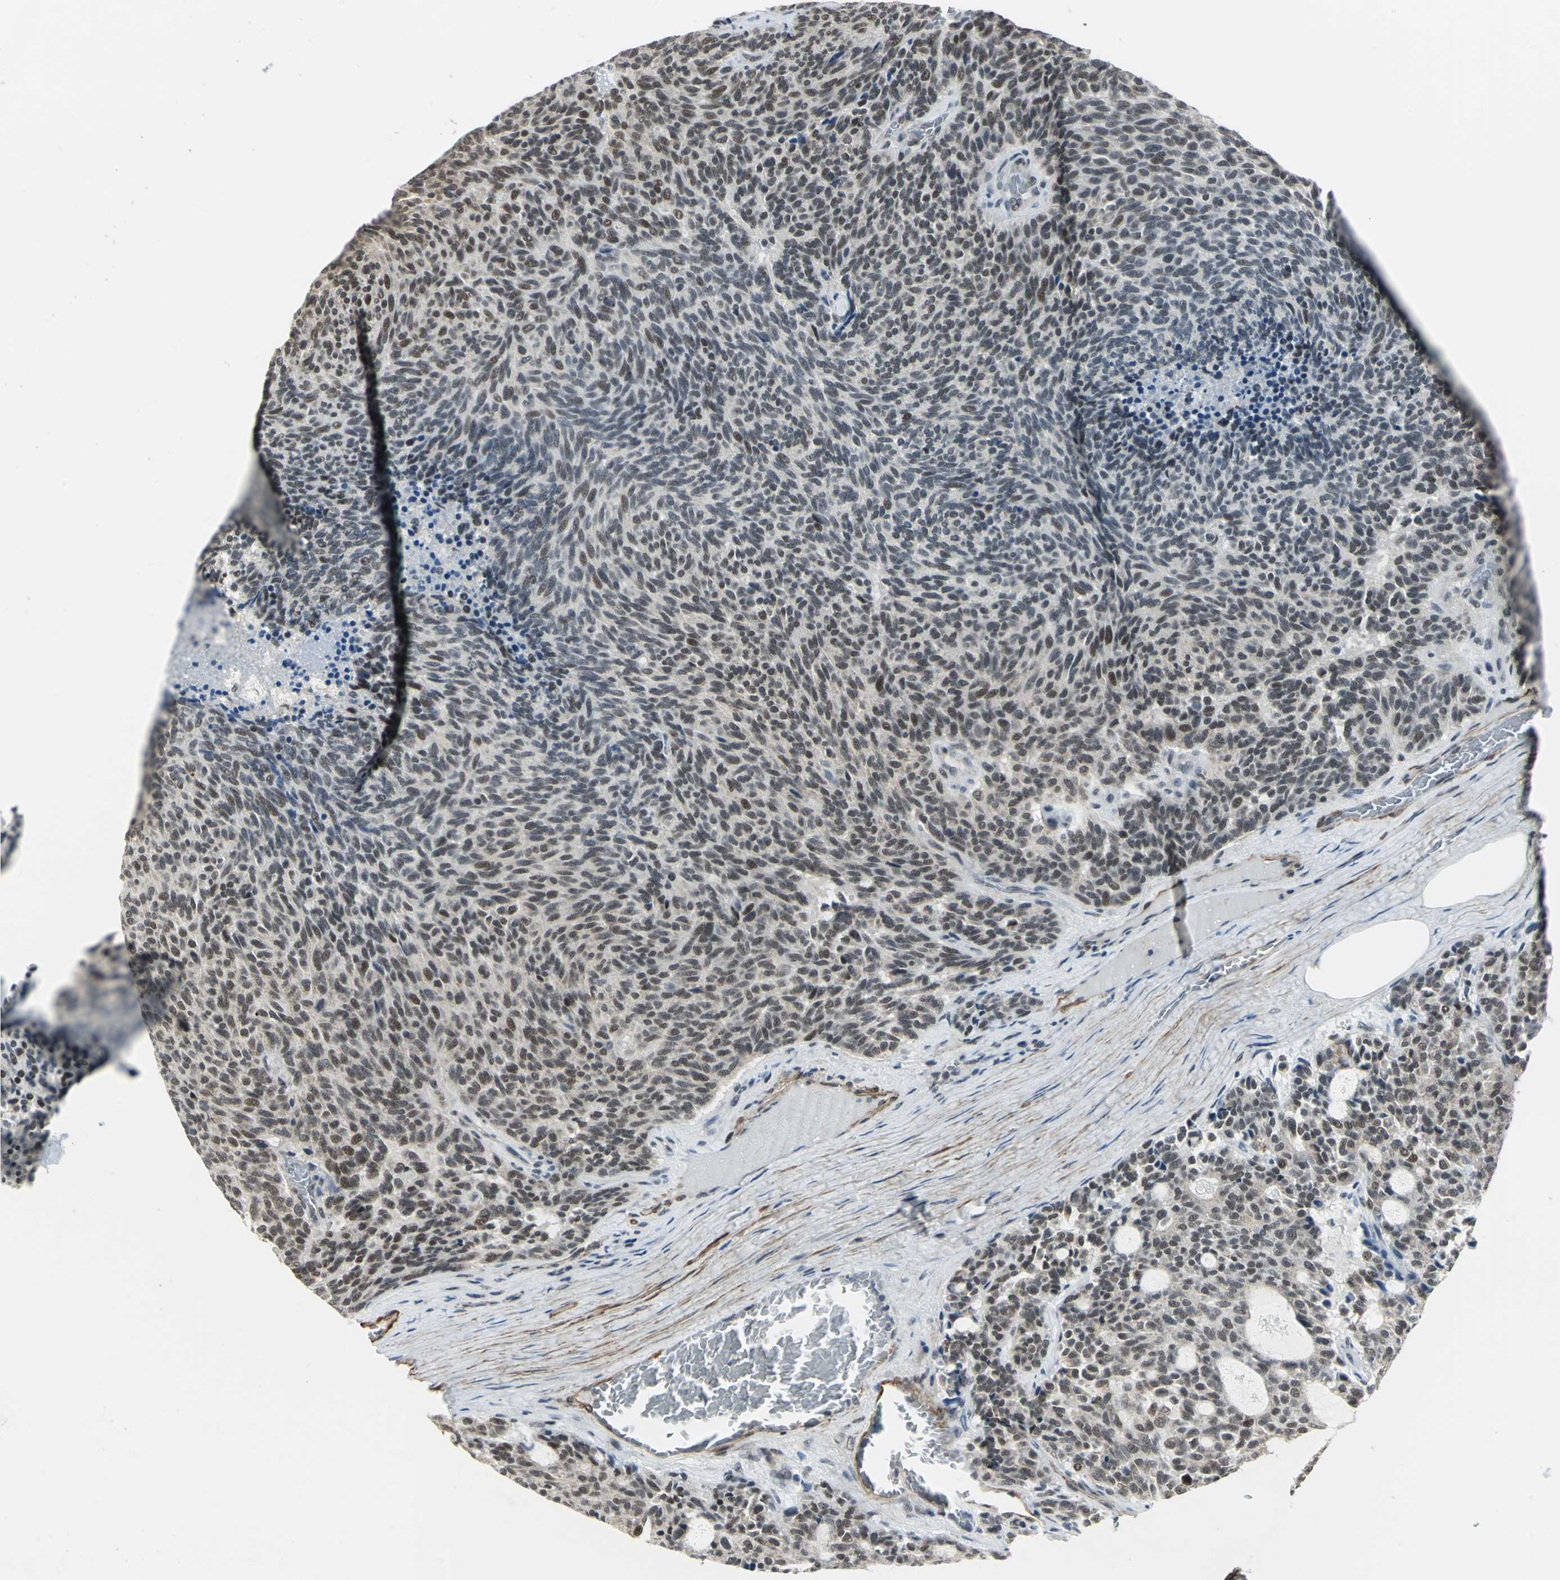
{"staining": {"intensity": "moderate", "quantity": "25%-75%", "location": "nuclear"}, "tissue": "carcinoid", "cell_type": "Tumor cells", "image_type": "cancer", "snomed": [{"axis": "morphology", "description": "Carcinoid, malignant, NOS"}, {"axis": "topography", "description": "Pancreas"}], "caption": "Immunohistochemical staining of human carcinoid (malignant) shows moderate nuclear protein positivity in approximately 25%-75% of tumor cells.", "gene": "MTA1", "patient": {"sex": "female", "age": 54}}